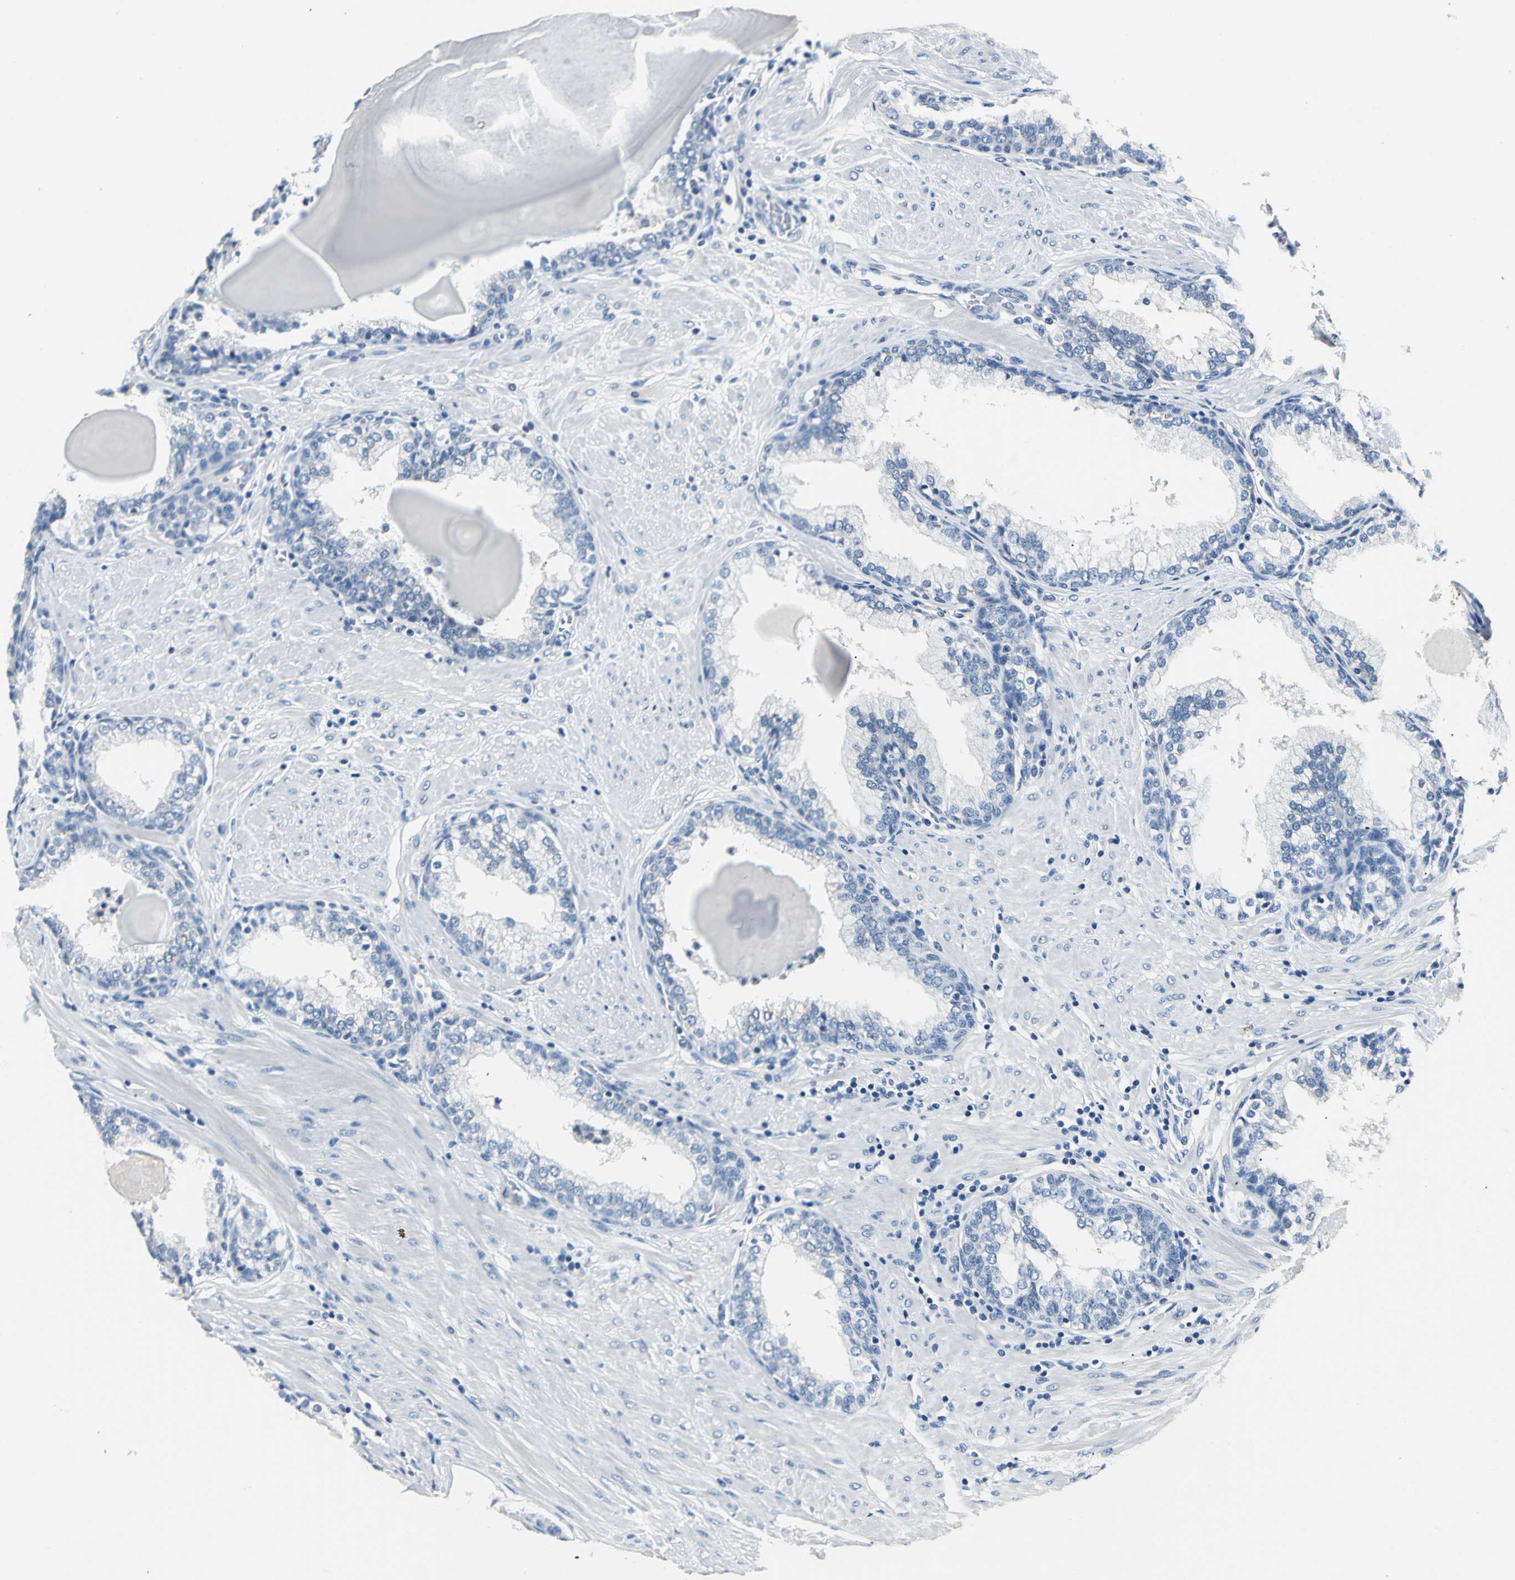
{"staining": {"intensity": "negative", "quantity": "none", "location": "none"}, "tissue": "prostate", "cell_type": "Glandular cells", "image_type": "normal", "snomed": [{"axis": "morphology", "description": "Normal tissue, NOS"}, {"axis": "topography", "description": "Prostate"}], "caption": "This is an IHC histopathology image of unremarkable human prostate. There is no positivity in glandular cells.", "gene": "RIPOR1", "patient": {"sex": "male", "age": 51}}